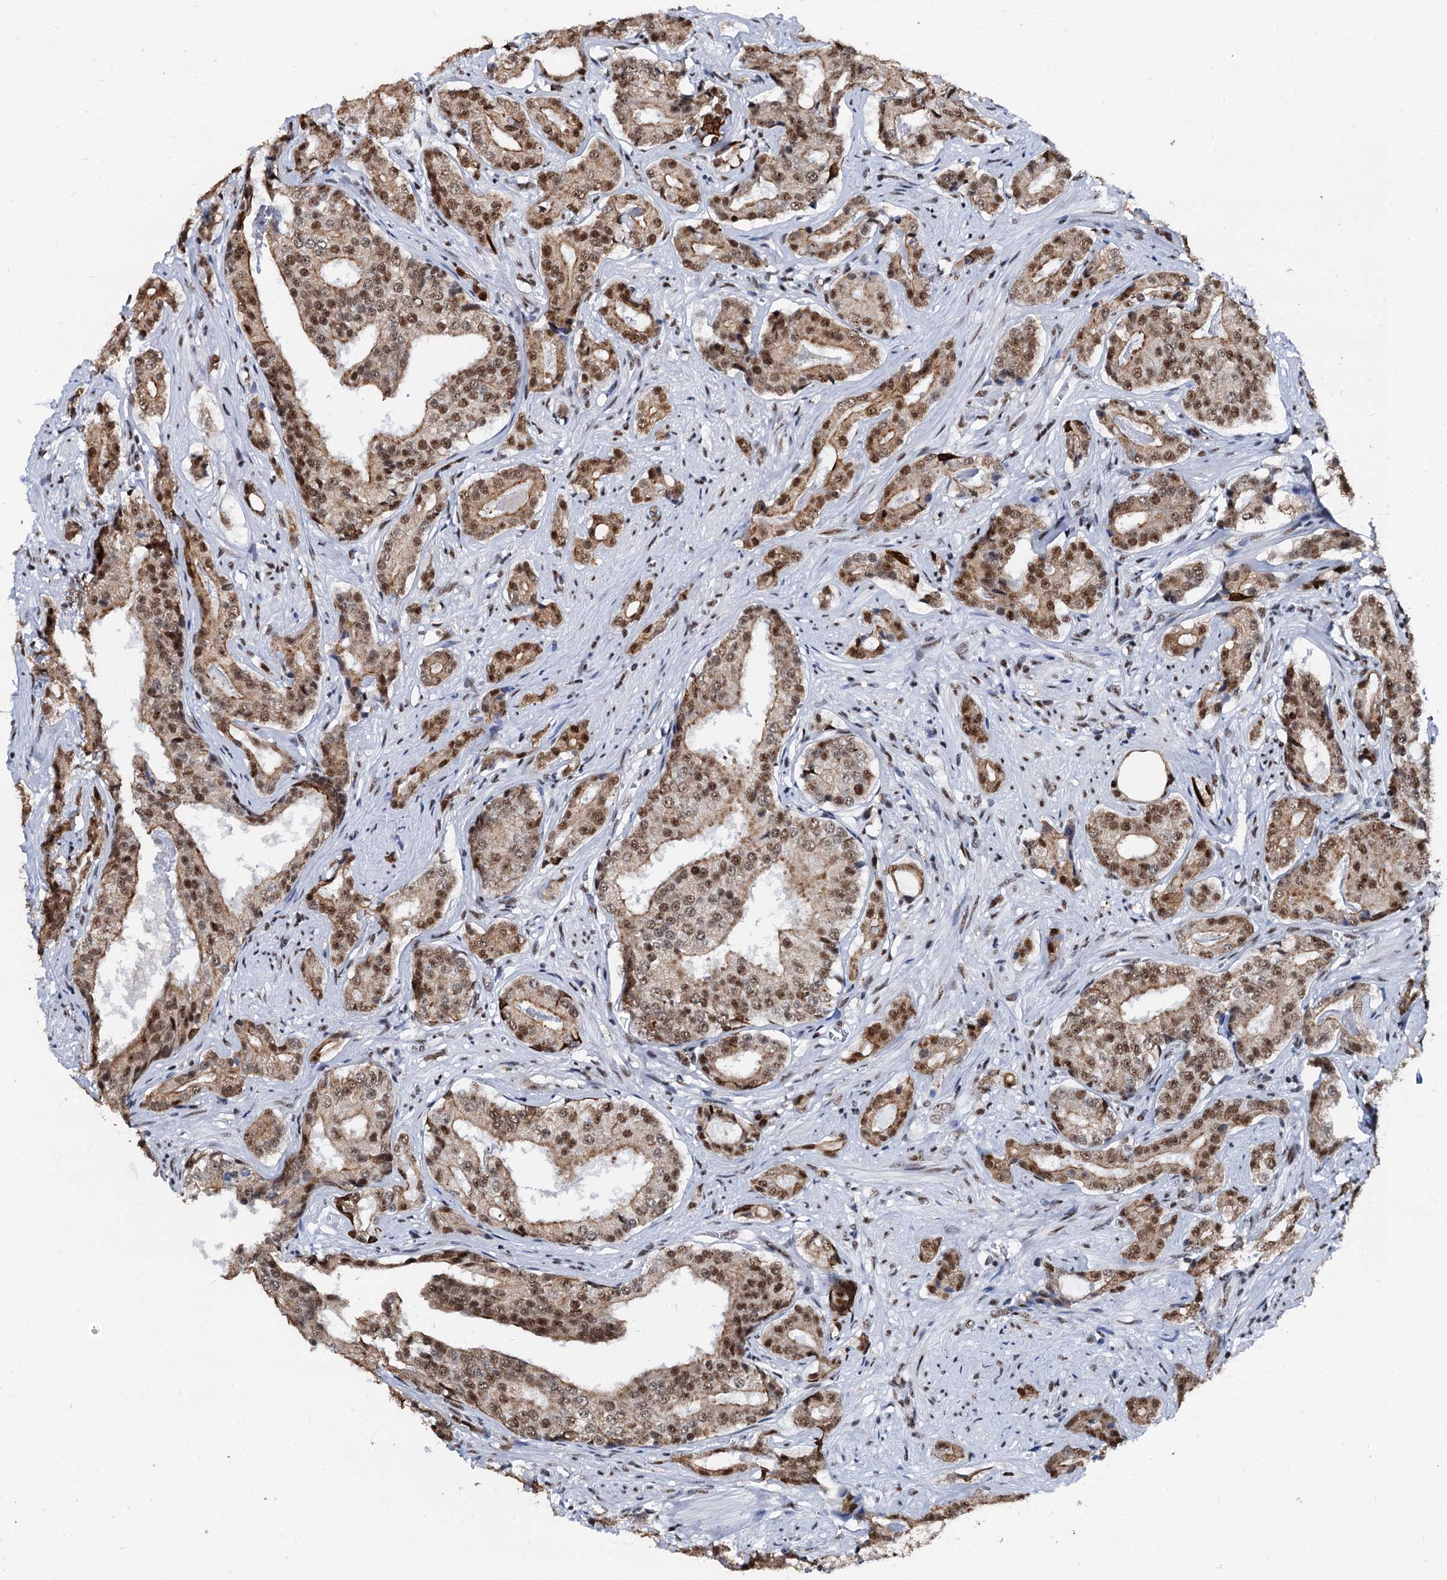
{"staining": {"intensity": "moderate", "quantity": ">75%", "location": "nuclear"}, "tissue": "prostate cancer", "cell_type": "Tumor cells", "image_type": "cancer", "snomed": [{"axis": "morphology", "description": "Adenocarcinoma, High grade"}, {"axis": "topography", "description": "Prostate"}], "caption": "A medium amount of moderate nuclear positivity is identified in approximately >75% of tumor cells in prostate cancer tissue.", "gene": "DDX23", "patient": {"sex": "male", "age": 58}}